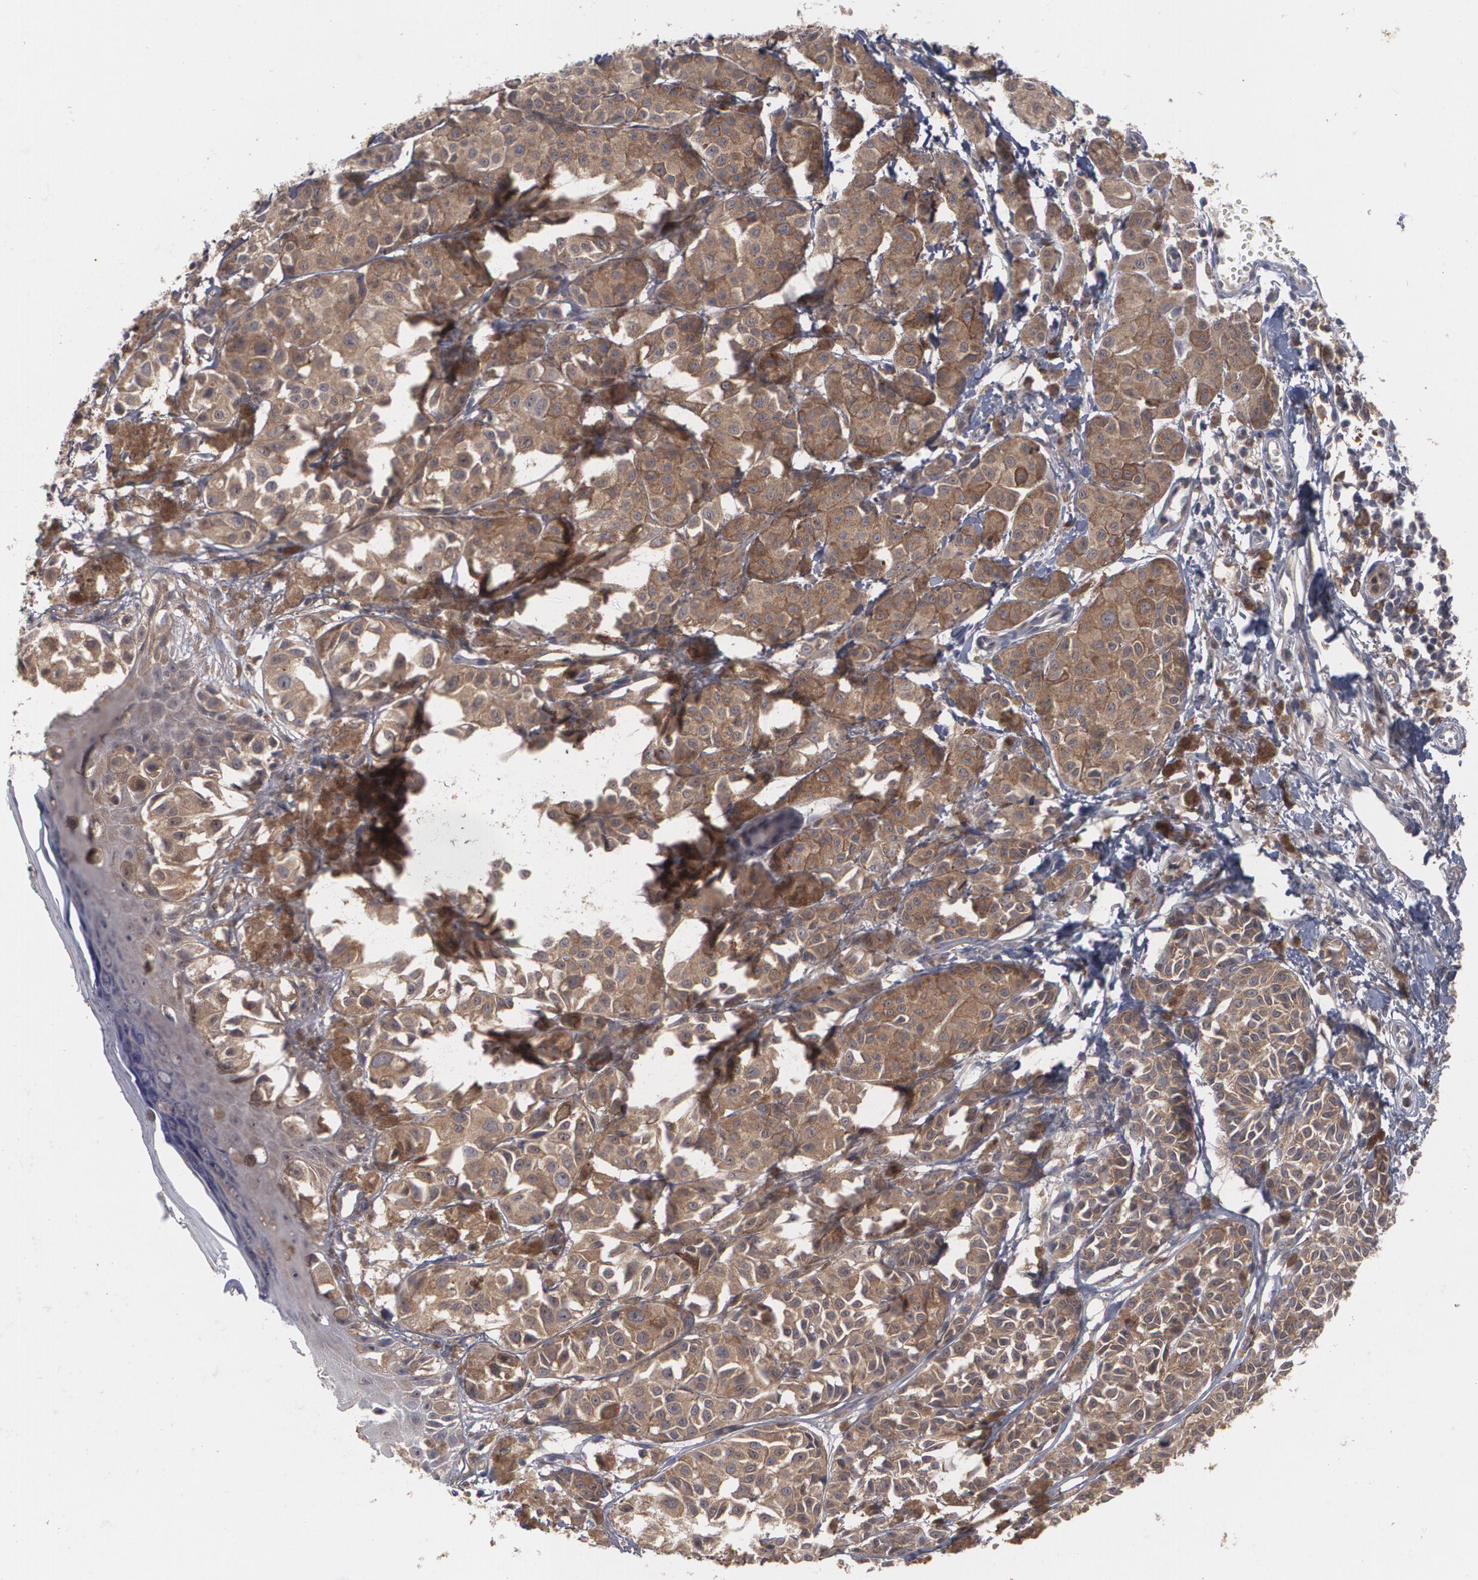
{"staining": {"intensity": "weak", "quantity": "<25%", "location": "cytoplasmic/membranous"}, "tissue": "melanoma", "cell_type": "Tumor cells", "image_type": "cancer", "snomed": [{"axis": "morphology", "description": "Malignant melanoma, NOS"}, {"axis": "topography", "description": "Skin"}], "caption": "Human malignant melanoma stained for a protein using immunohistochemistry exhibits no expression in tumor cells.", "gene": "HTT", "patient": {"sex": "male", "age": 76}}